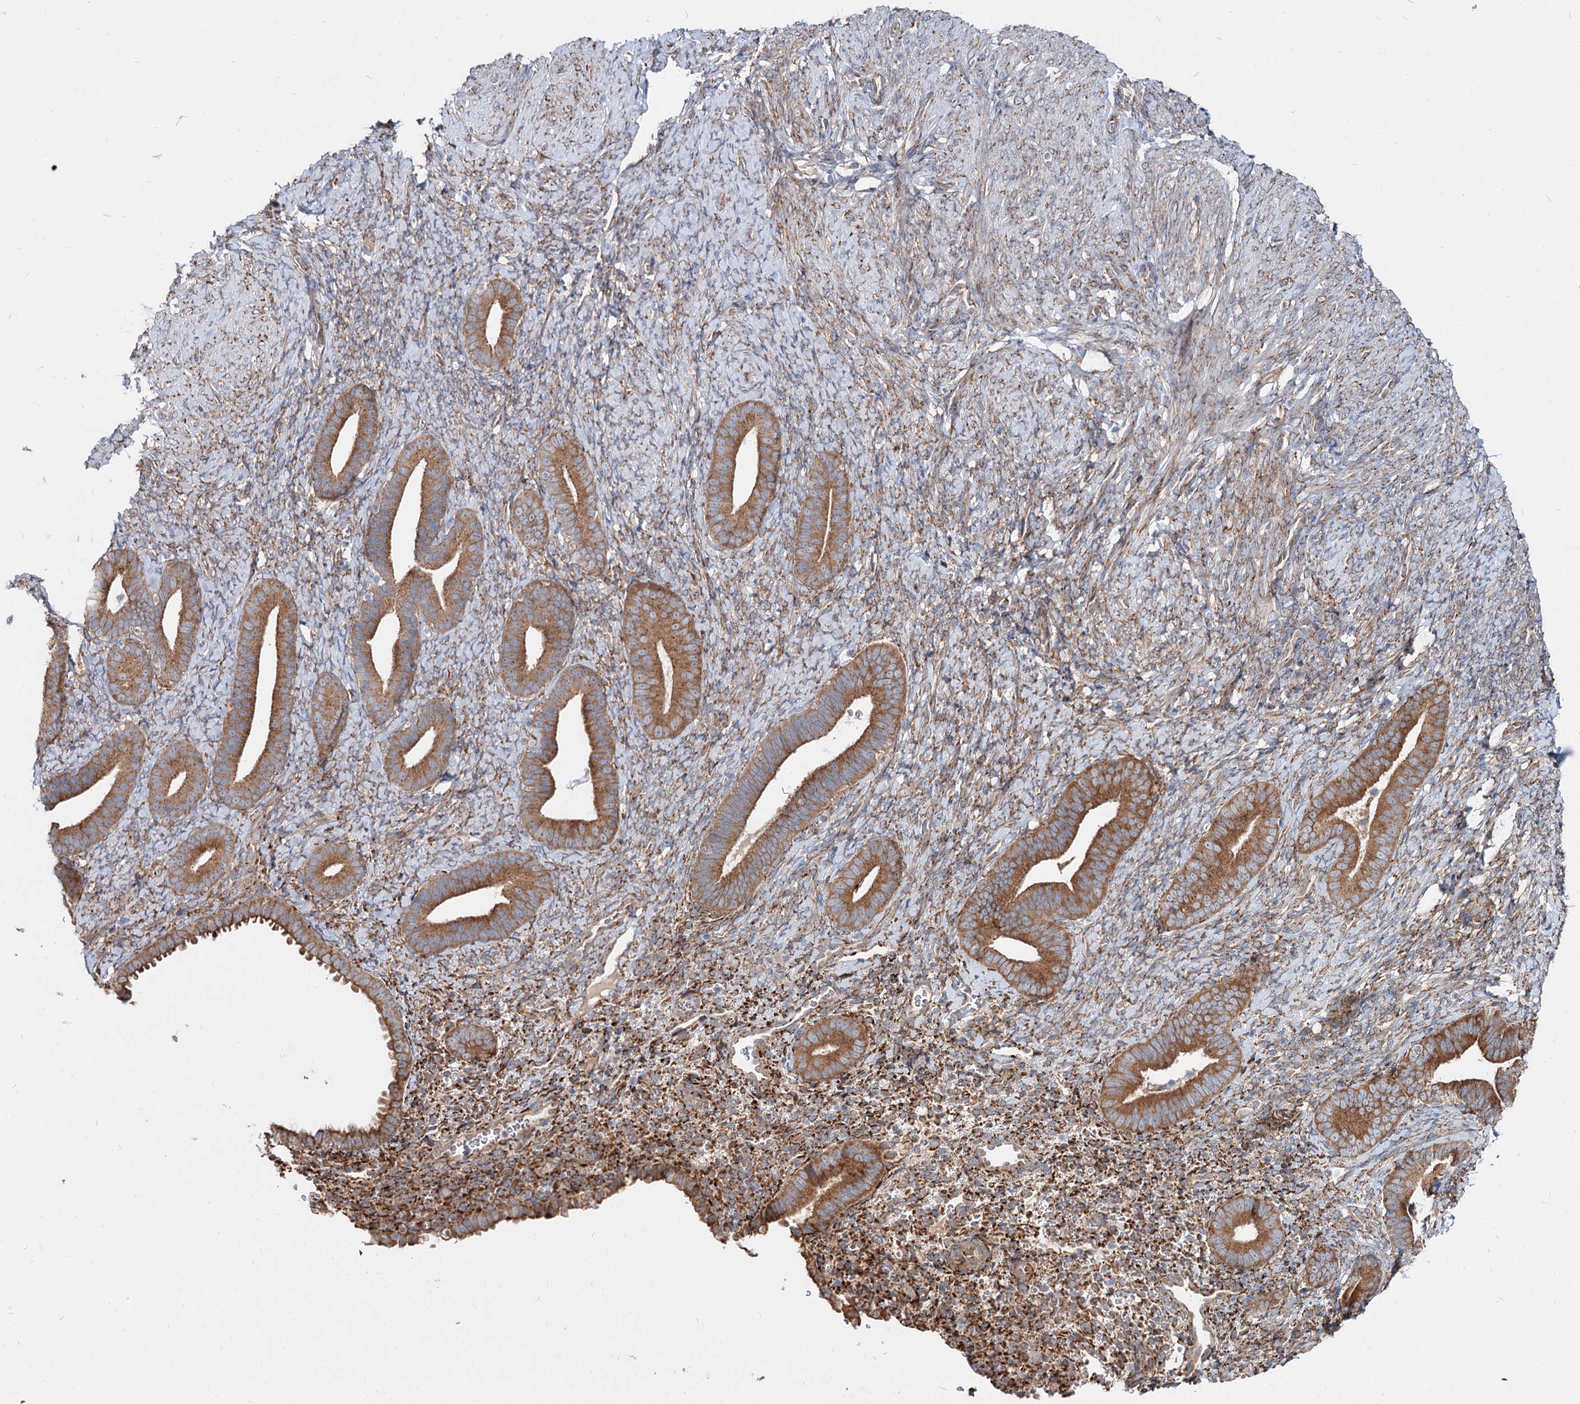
{"staining": {"intensity": "moderate", "quantity": "25%-75%", "location": "cytoplasmic/membranous"}, "tissue": "endometrium", "cell_type": "Cells in endometrial stroma", "image_type": "normal", "snomed": [{"axis": "morphology", "description": "Normal tissue, NOS"}, {"axis": "topography", "description": "Endometrium"}], "caption": "Immunohistochemical staining of normal human endometrium displays 25%-75% levels of moderate cytoplasmic/membranous protein staining in about 25%-75% of cells in endometrial stroma.", "gene": "SPART", "patient": {"sex": "female", "age": 65}}